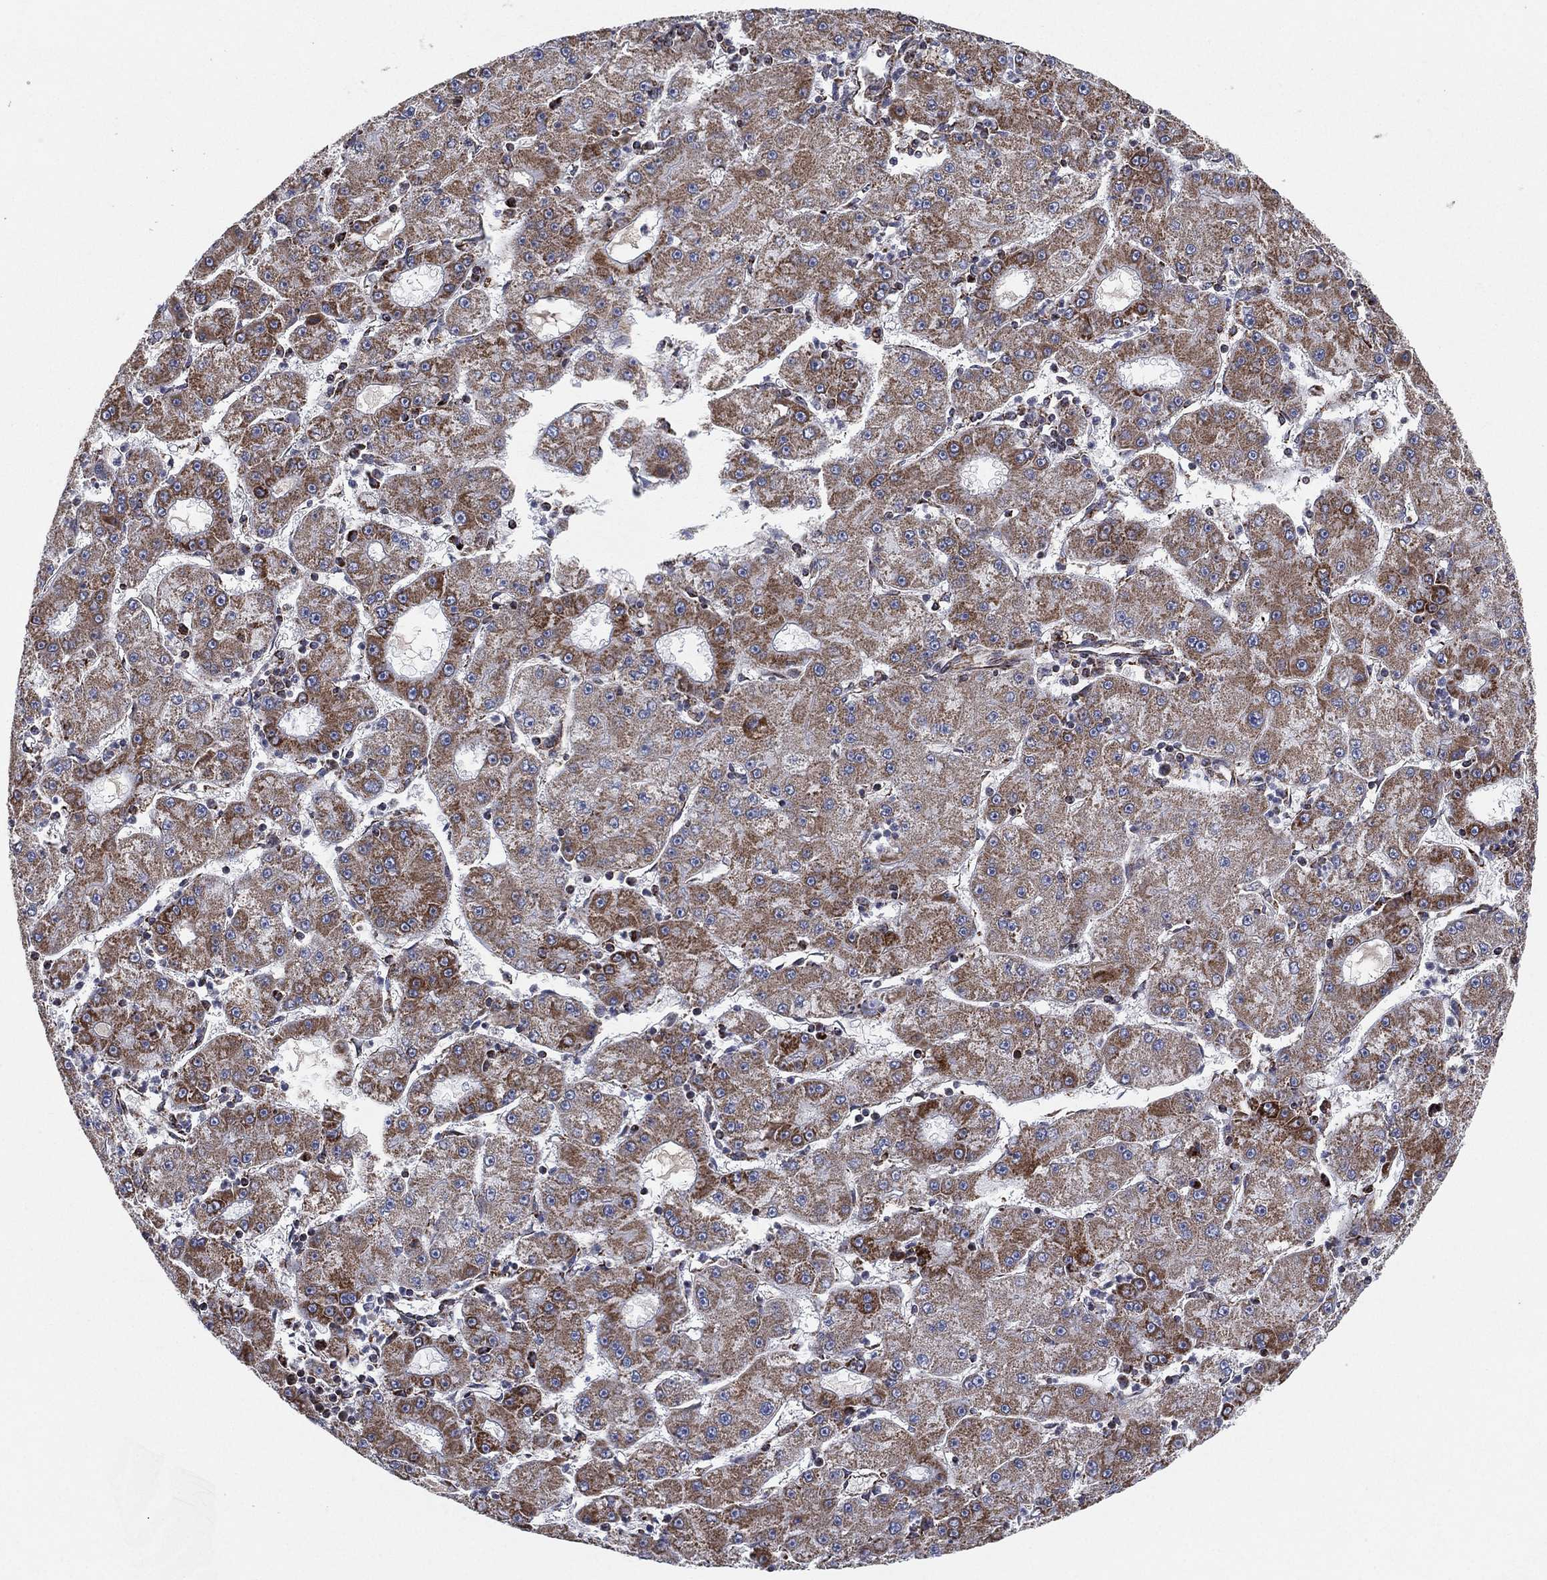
{"staining": {"intensity": "moderate", "quantity": "25%-75%", "location": "cytoplasmic/membranous"}, "tissue": "liver cancer", "cell_type": "Tumor cells", "image_type": "cancer", "snomed": [{"axis": "morphology", "description": "Carcinoma, Hepatocellular, NOS"}, {"axis": "topography", "description": "Liver"}], "caption": "Protein expression analysis of human liver cancer (hepatocellular carcinoma) reveals moderate cytoplasmic/membranous expression in about 25%-75% of tumor cells.", "gene": "PSMG4", "patient": {"sex": "male", "age": 73}}